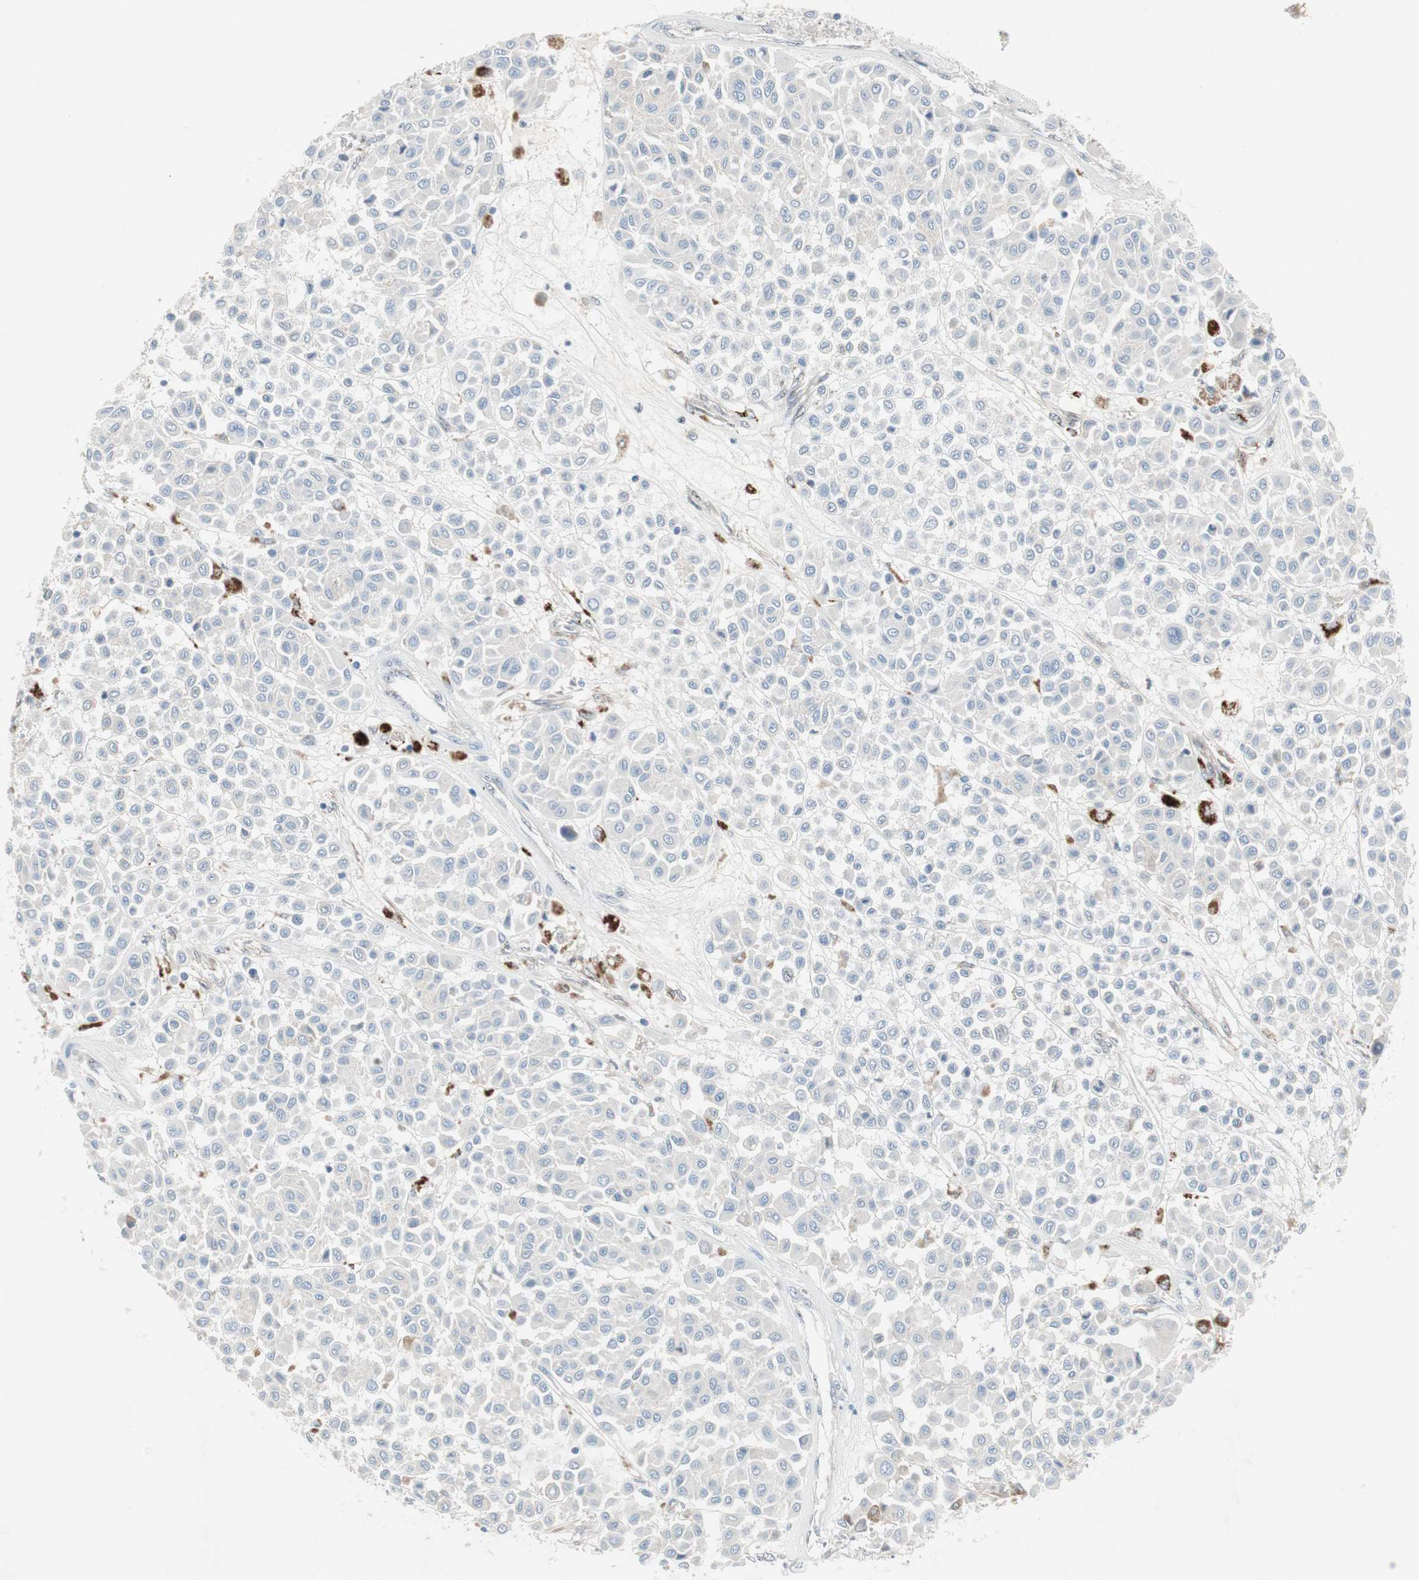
{"staining": {"intensity": "negative", "quantity": "none", "location": "none"}, "tissue": "melanoma", "cell_type": "Tumor cells", "image_type": "cancer", "snomed": [{"axis": "morphology", "description": "Malignant melanoma, Metastatic site"}, {"axis": "topography", "description": "Soft tissue"}], "caption": "The image displays no staining of tumor cells in malignant melanoma (metastatic site).", "gene": "CAND2", "patient": {"sex": "male", "age": 41}}